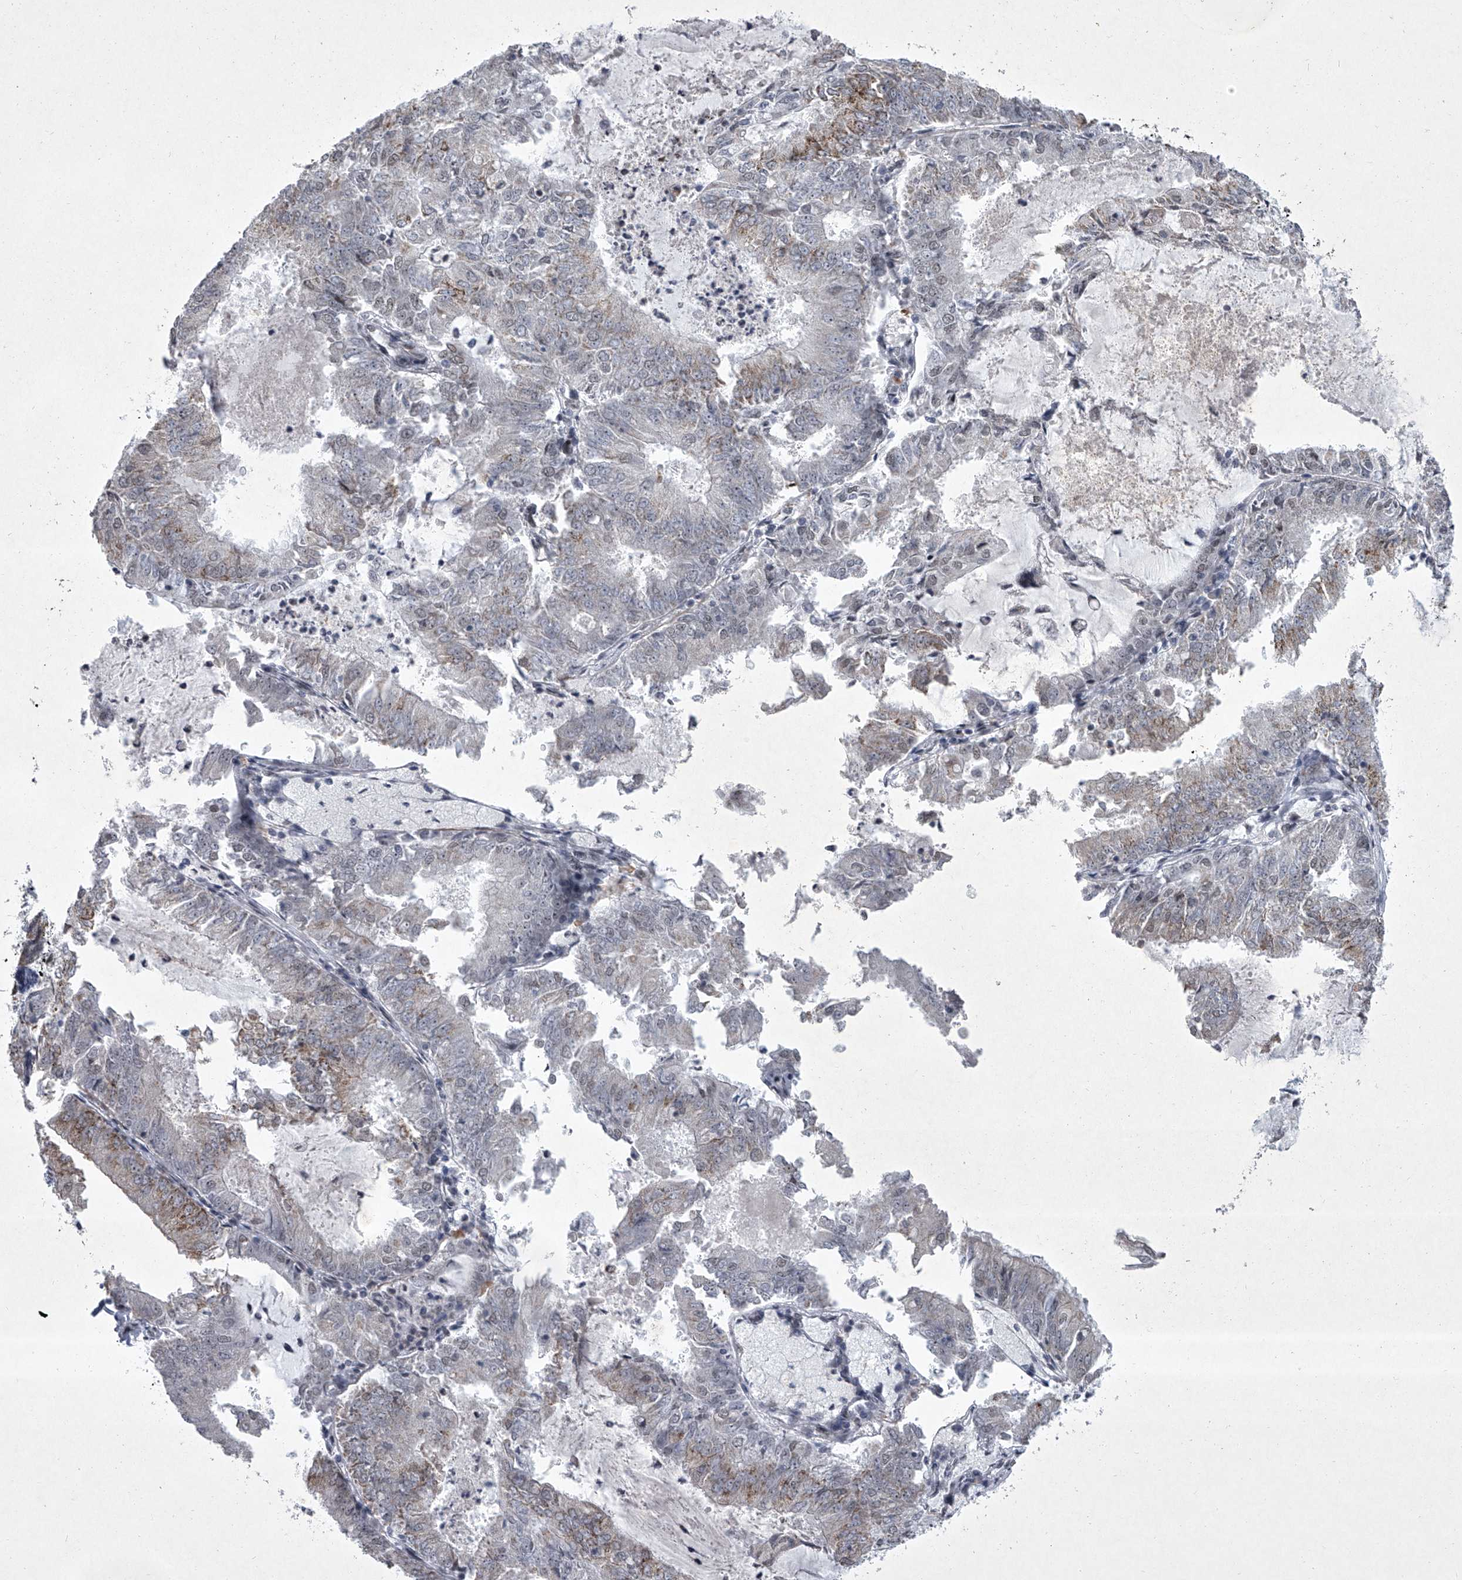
{"staining": {"intensity": "moderate", "quantity": "<25%", "location": "cytoplasmic/membranous"}, "tissue": "endometrial cancer", "cell_type": "Tumor cells", "image_type": "cancer", "snomed": [{"axis": "morphology", "description": "Adenocarcinoma, NOS"}, {"axis": "topography", "description": "Endometrium"}], "caption": "This histopathology image exhibits adenocarcinoma (endometrial) stained with immunohistochemistry to label a protein in brown. The cytoplasmic/membranous of tumor cells show moderate positivity for the protein. Nuclei are counter-stained blue.", "gene": "MLLT1", "patient": {"sex": "female", "age": 57}}